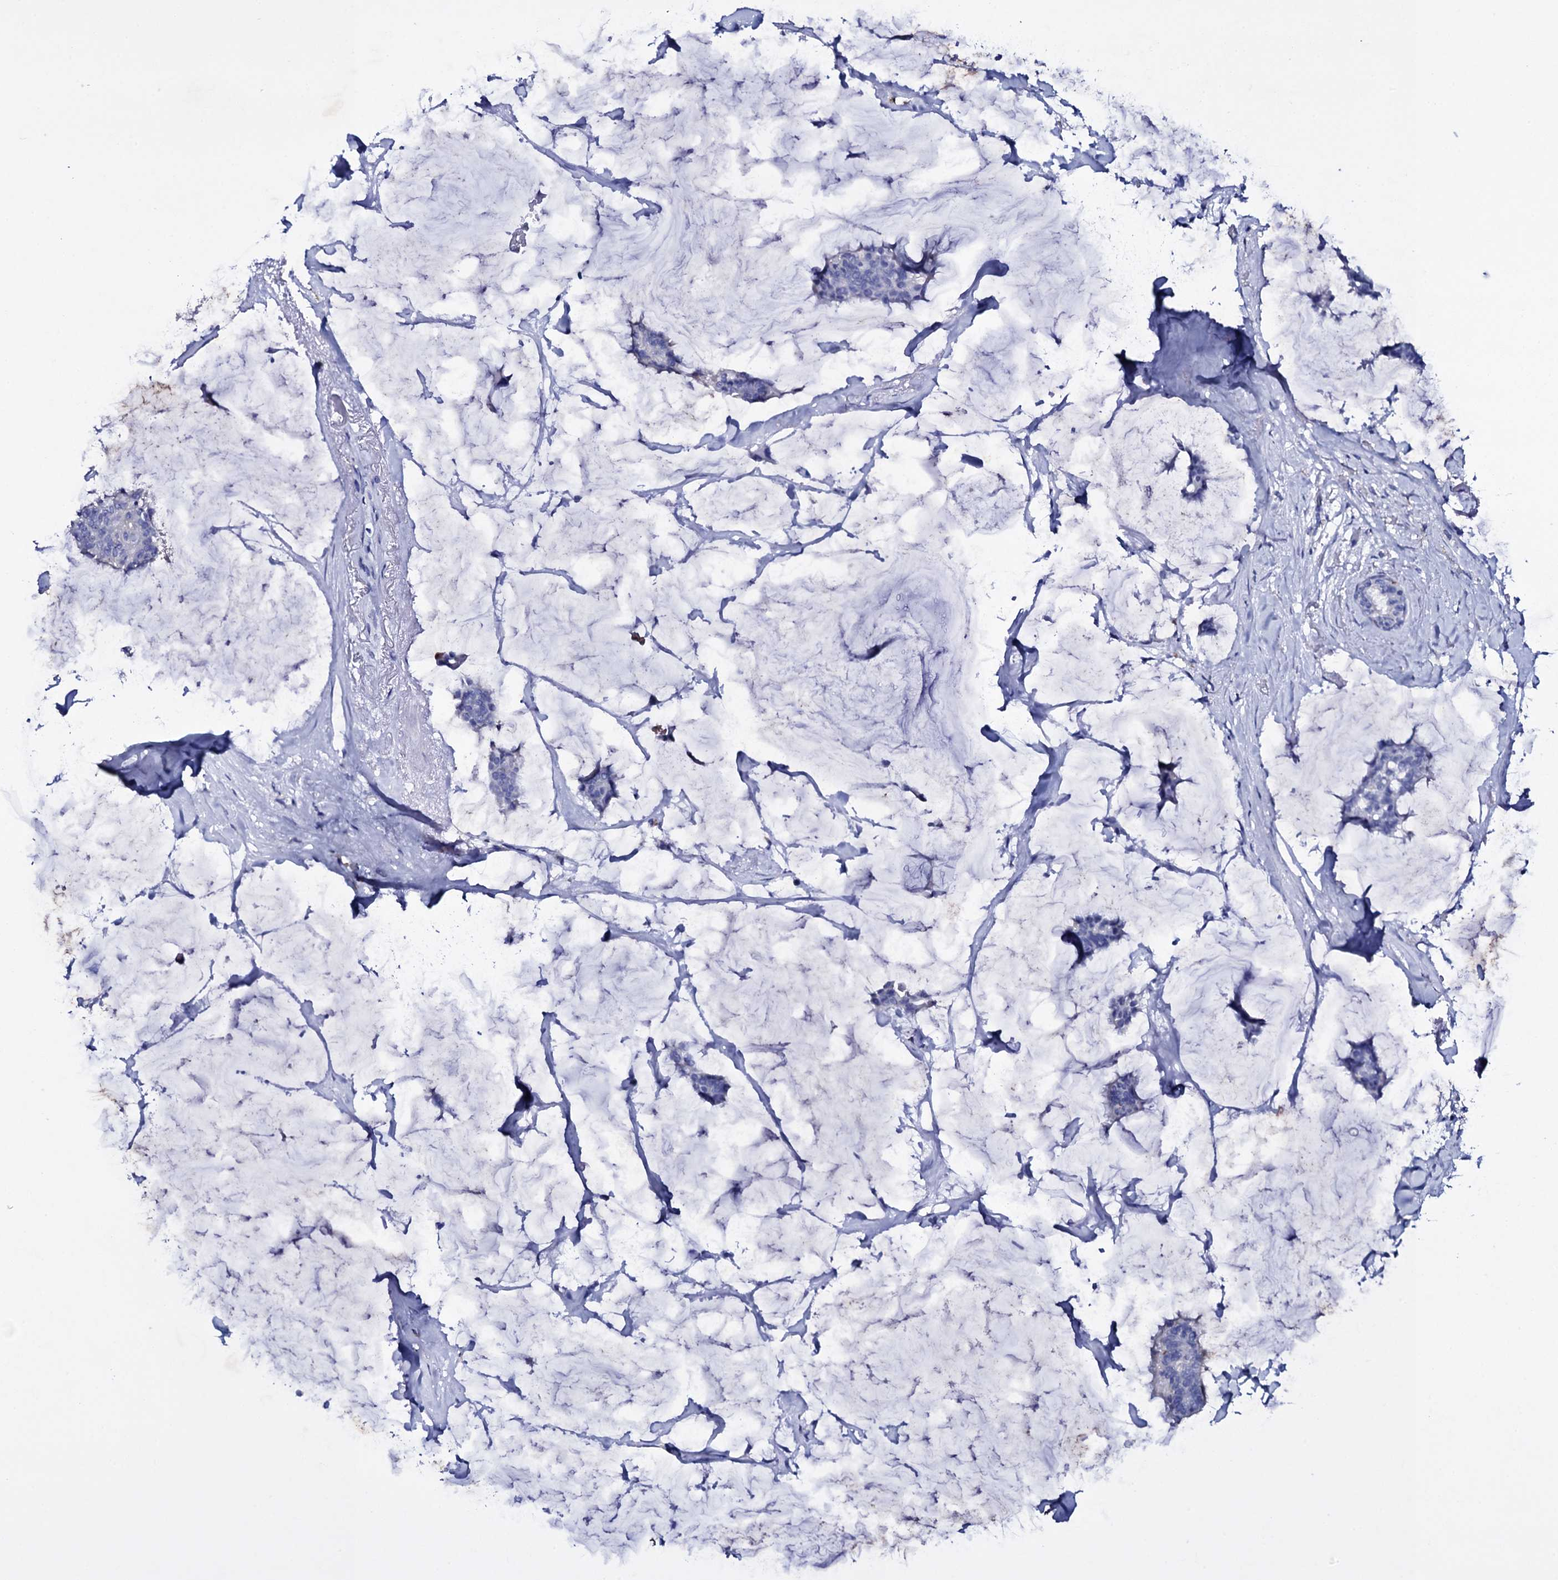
{"staining": {"intensity": "negative", "quantity": "none", "location": "none"}, "tissue": "breast cancer", "cell_type": "Tumor cells", "image_type": "cancer", "snomed": [{"axis": "morphology", "description": "Duct carcinoma"}, {"axis": "topography", "description": "Breast"}], "caption": "This is an immunohistochemistry (IHC) micrograph of infiltrating ductal carcinoma (breast). There is no staining in tumor cells.", "gene": "ITPRID2", "patient": {"sex": "female", "age": 93}}